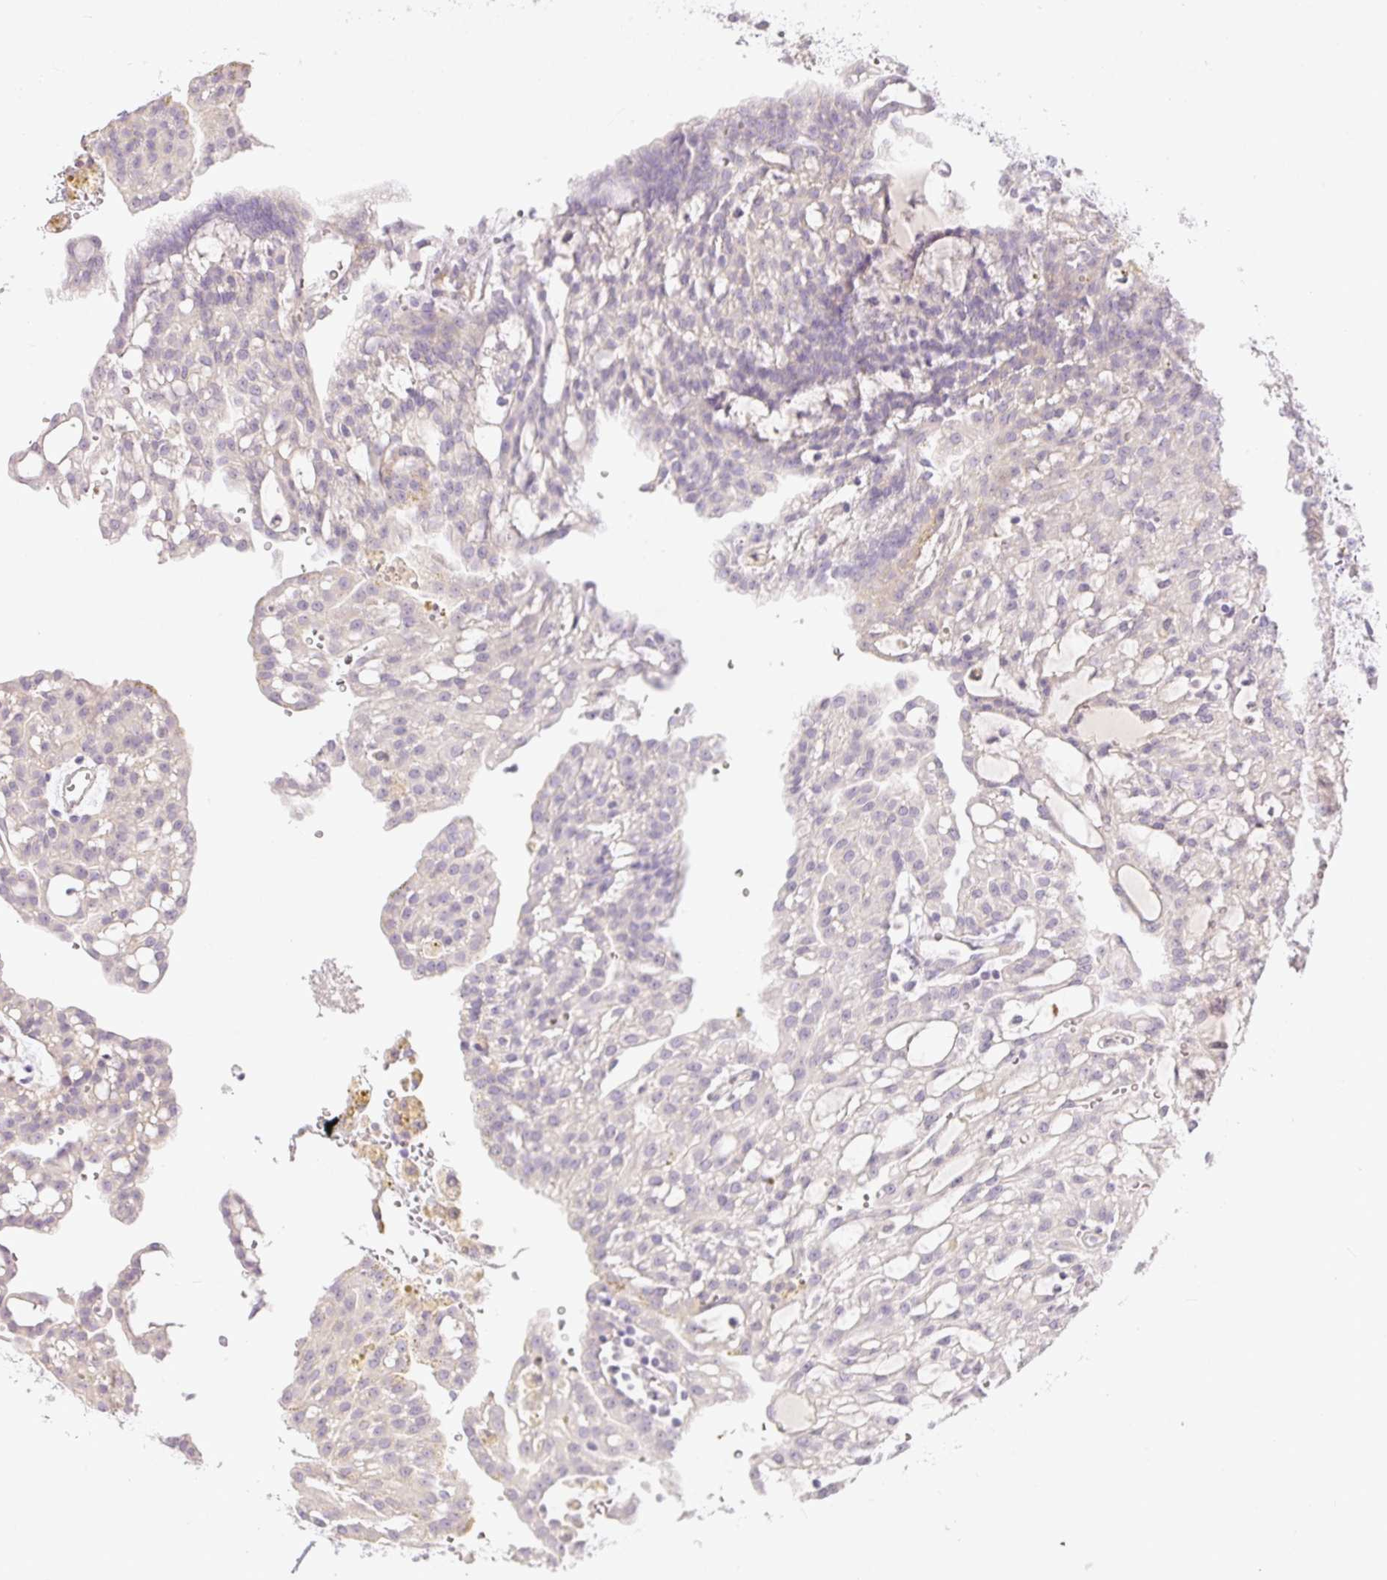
{"staining": {"intensity": "negative", "quantity": "none", "location": "none"}, "tissue": "renal cancer", "cell_type": "Tumor cells", "image_type": "cancer", "snomed": [{"axis": "morphology", "description": "Adenocarcinoma, NOS"}, {"axis": "topography", "description": "Kidney"}], "caption": "Renal adenocarcinoma was stained to show a protein in brown. There is no significant expression in tumor cells.", "gene": "RAX2", "patient": {"sex": "male", "age": 63}}